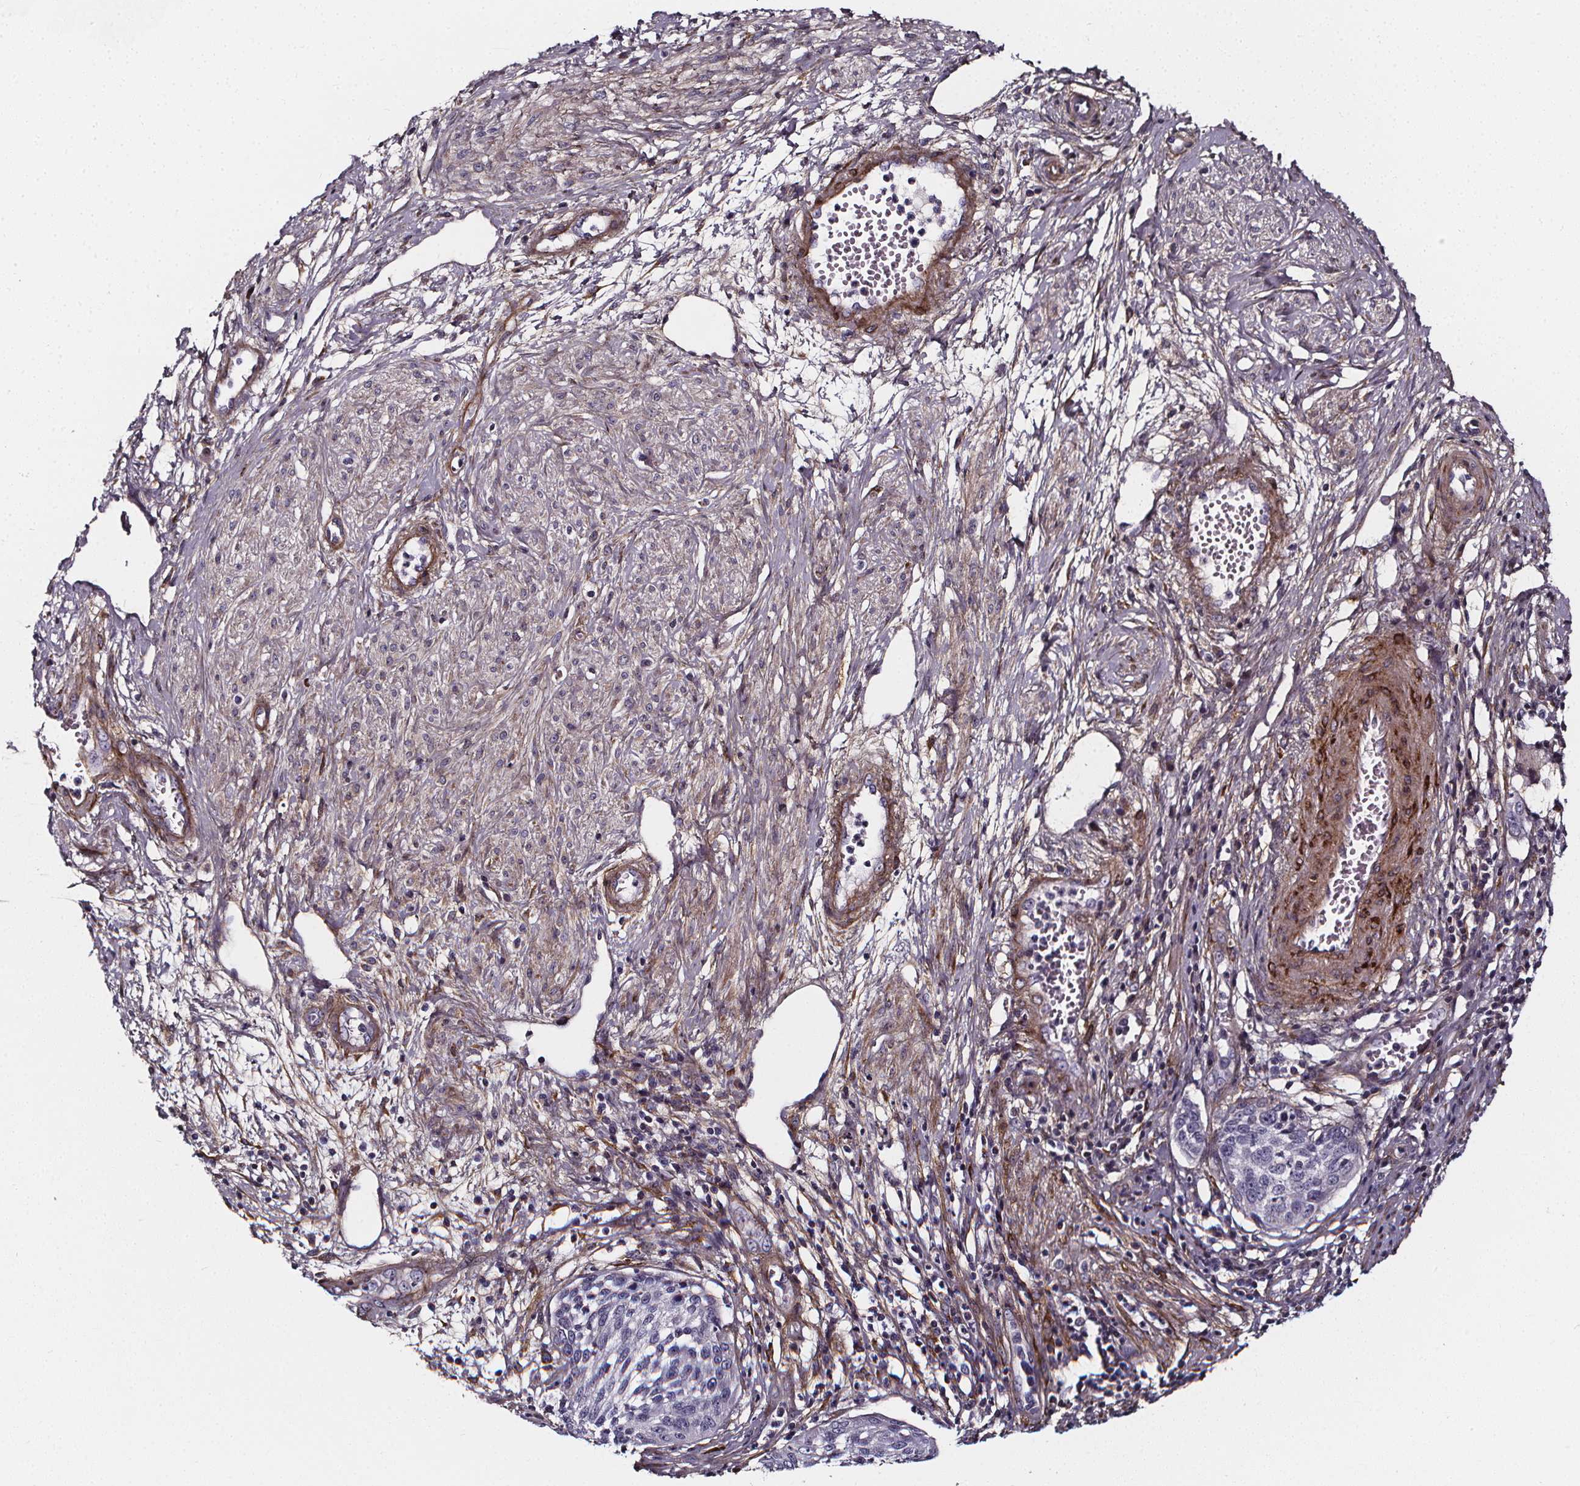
{"staining": {"intensity": "negative", "quantity": "none", "location": "none"}, "tissue": "cervical cancer", "cell_type": "Tumor cells", "image_type": "cancer", "snomed": [{"axis": "morphology", "description": "Squamous cell carcinoma, NOS"}, {"axis": "topography", "description": "Cervix"}], "caption": "This is an immunohistochemistry micrograph of cervical cancer (squamous cell carcinoma). There is no expression in tumor cells.", "gene": "AEBP1", "patient": {"sex": "female", "age": 34}}